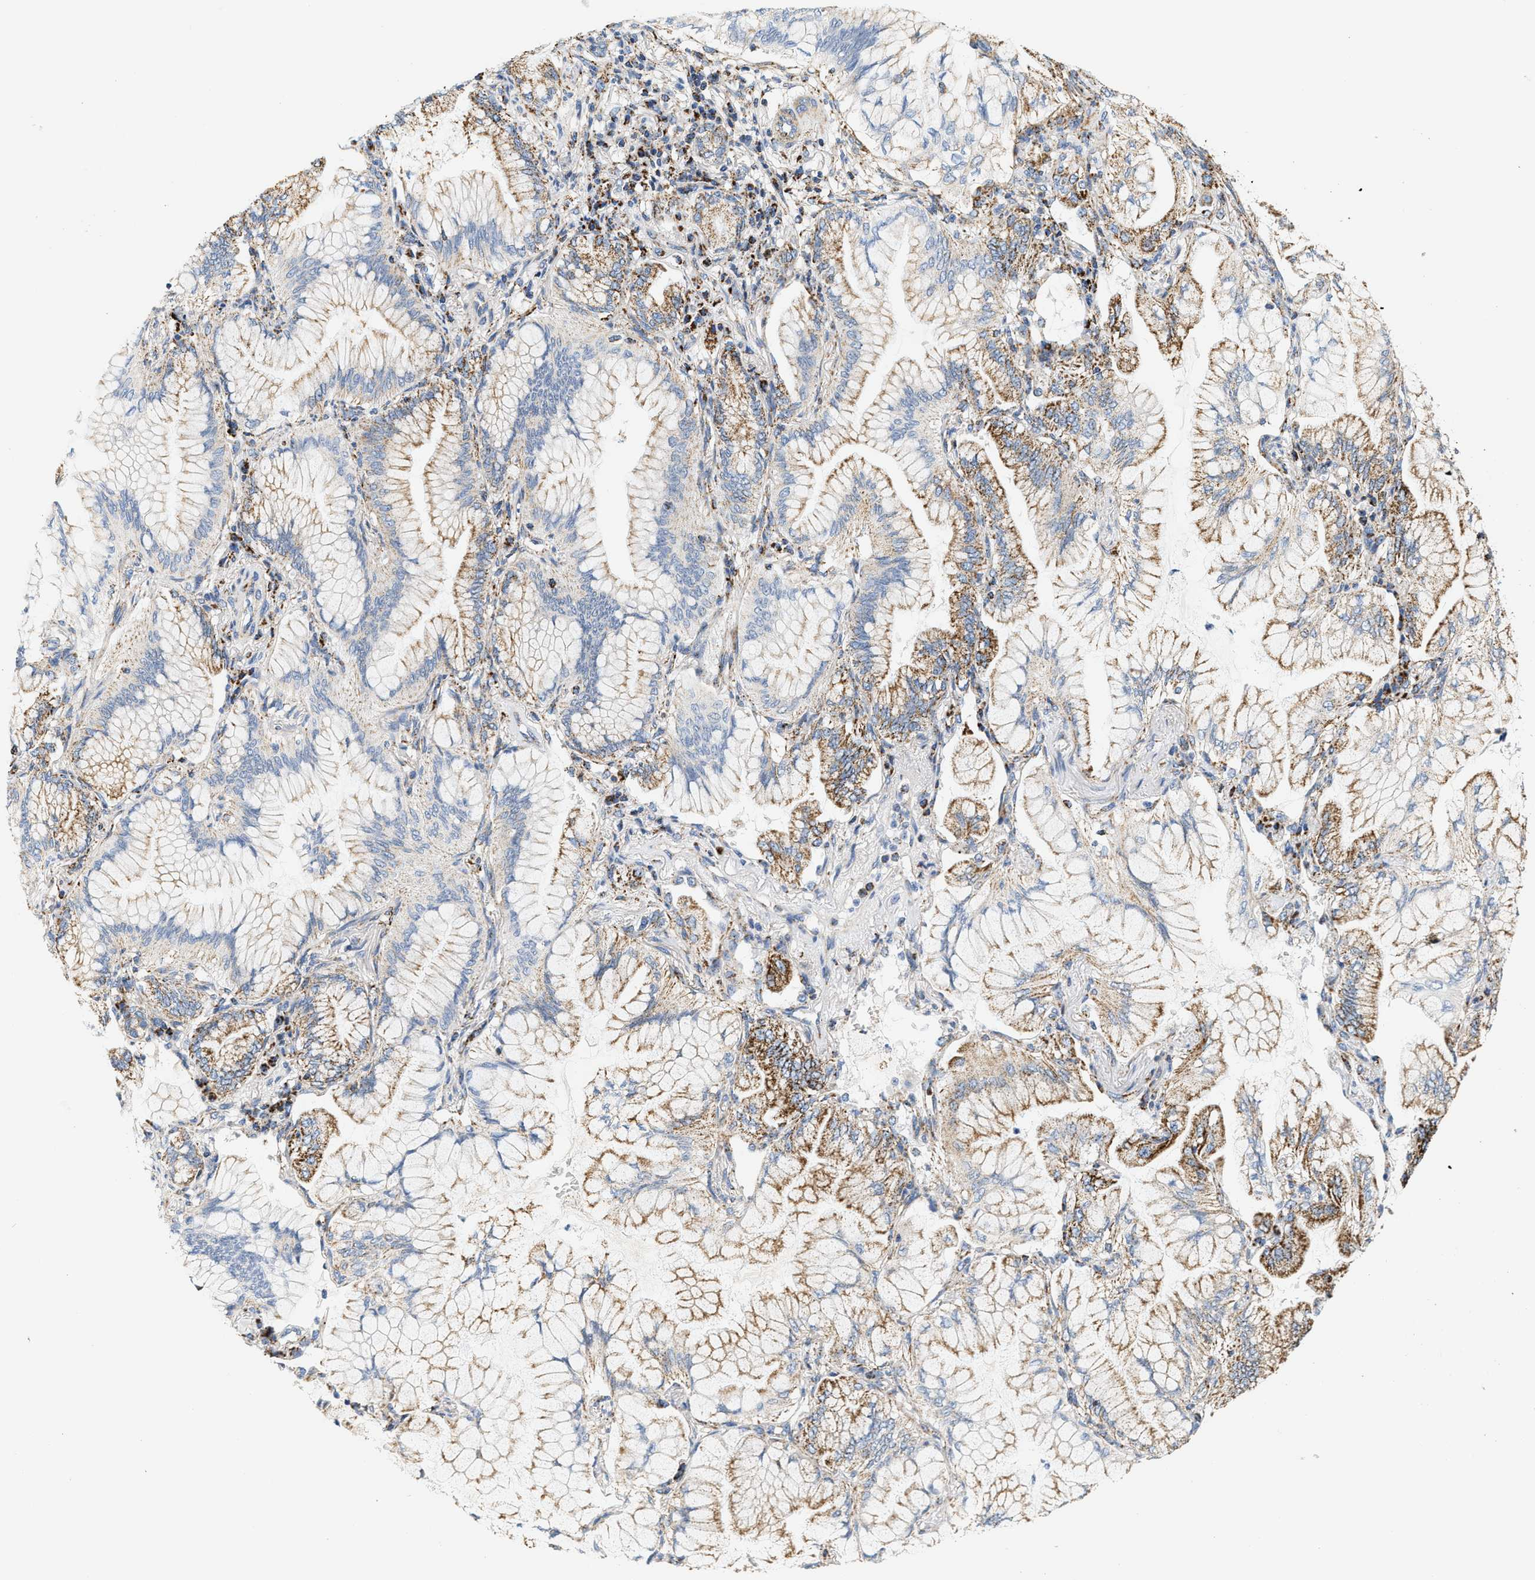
{"staining": {"intensity": "moderate", "quantity": ">75%", "location": "cytoplasmic/membranous"}, "tissue": "lung cancer", "cell_type": "Tumor cells", "image_type": "cancer", "snomed": [{"axis": "morphology", "description": "Adenocarcinoma, NOS"}, {"axis": "topography", "description": "Lung"}], "caption": "Immunohistochemical staining of human lung cancer exhibits medium levels of moderate cytoplasmic/membranous positivity in about >75% of tumor cells.", "gene": "SHMT2", "patient": {"sex": "female", "age": 70}}